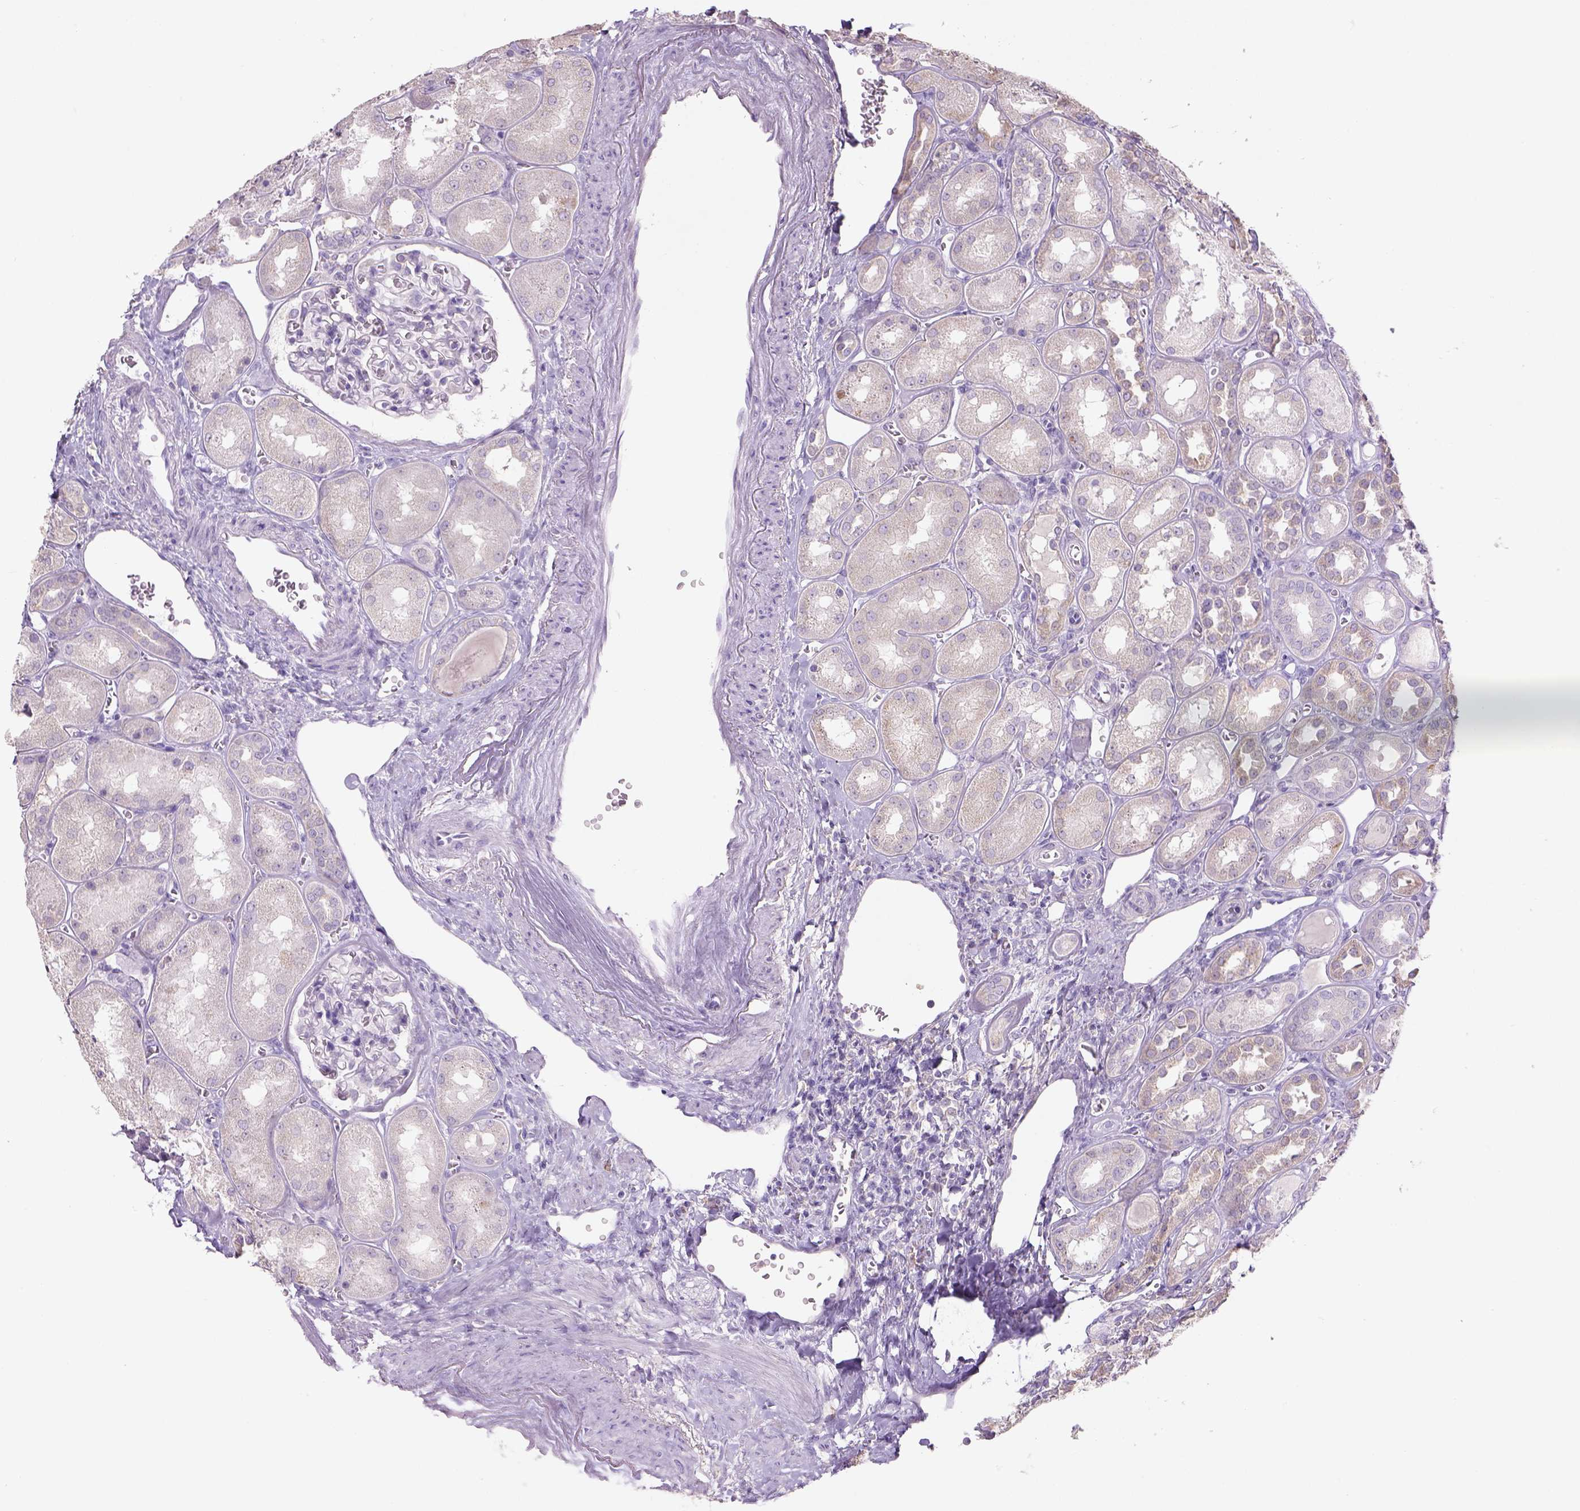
{"staining": {"intensity": "negative", "quantity": "none", "location": "none"}, "tissue": "kidney", "cell_type": "Cells in glomeruli", "image_type": "normal", "snomed": [{"axis": "morphology", "description": "Normal tissue, NOS"}, {"axis": "topography", "description": "Kidney"}], "caption": "An IHC image of normal kidney is shown. There is no staining in cells in glomeruli of kidney. (DAB (3,3'-diaminobenzidine) immunohistochemistry with hematoxylin counter stain).", "gene": "NAALAD2", "patient": {"sex": "male", "age": 73}}